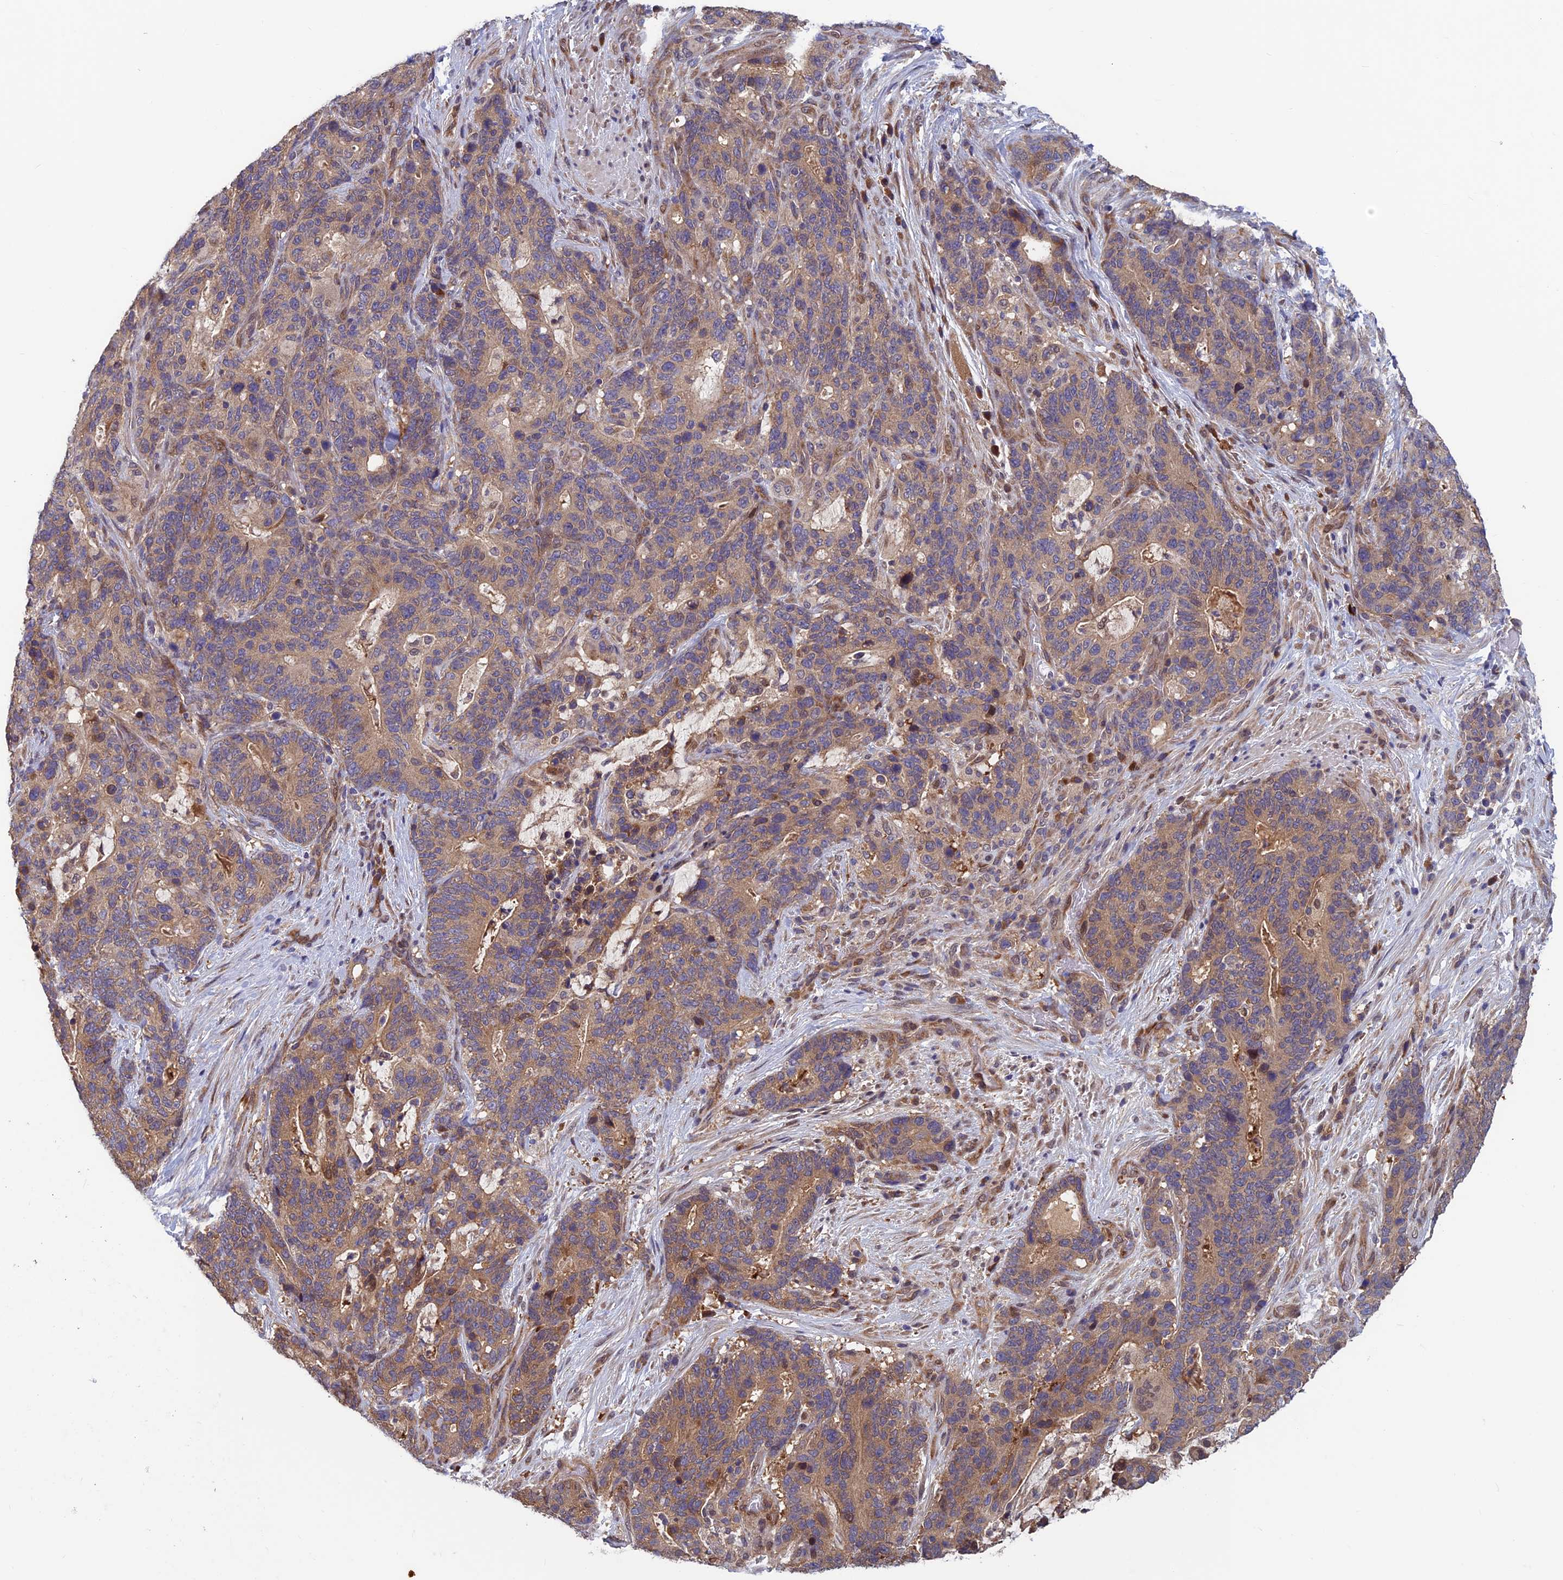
{"staining": {"intensity": "weak", "quantity": ">75%", "location": "cytoplasmic/membranous"}, "tissue": "stomach cancer", "cell_type": "Tumor cells", "image_type": "cancer", "snomed": [{"axis": "morphology", "description": "Normal tissue, NOS"}, {"axis": "morphology", "description": "Adenocarcinoma, NOS"}, {"axis": "topography", "description": "Stomach"}], "caption": "There is low levels of weak cytoplasmic/membranous staining in tumor cells of adenocarcinoma (stomach), as demonstrated by immunohistochemical staining (brown color).", "gene": "CCDC15", "patient": {"sex": "female", "age": 64}}